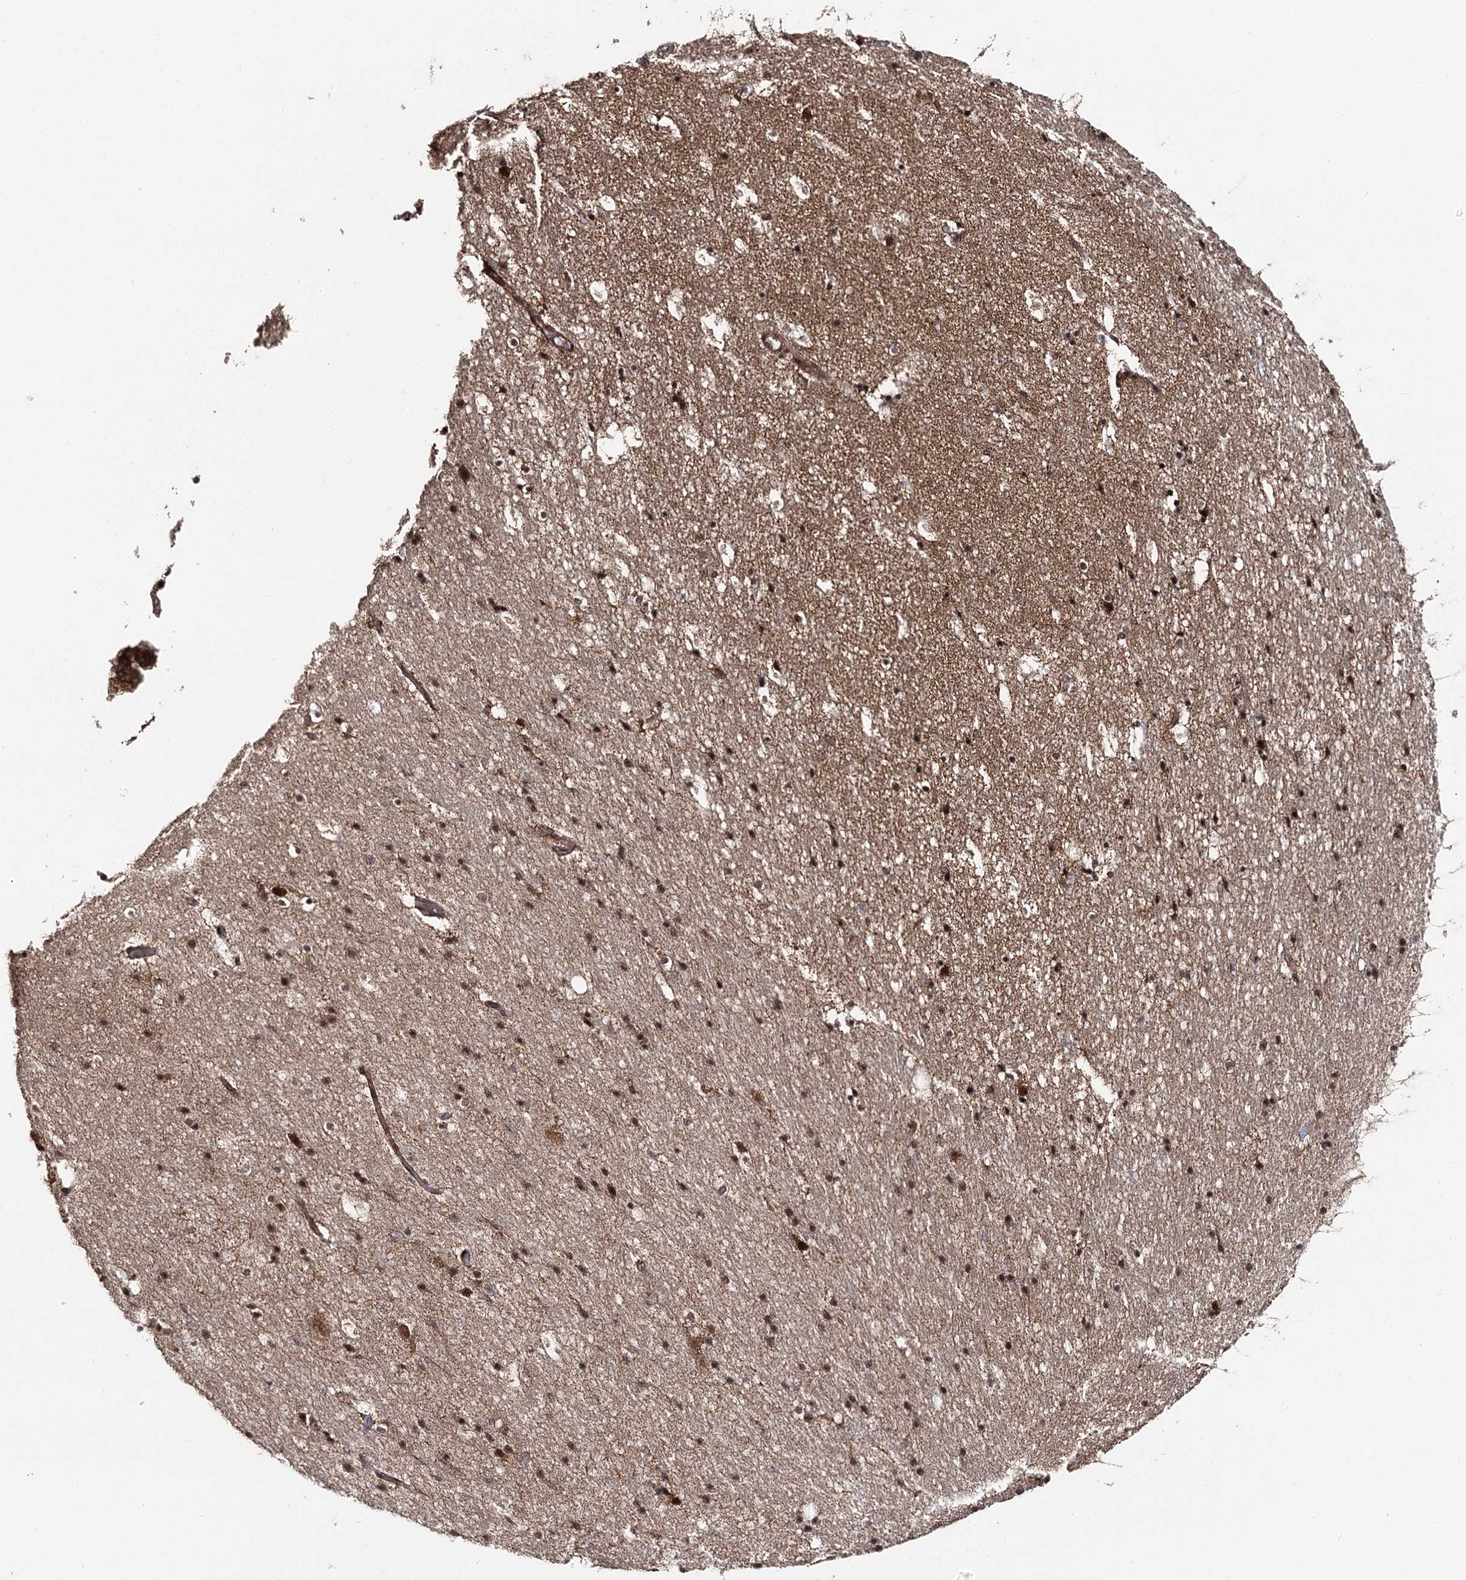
{"staining": {"intensity": "strong", "quantity": "25%-75%", "location": "cytoplasmic/membranous,nuclear"}, "tissue": "hippocampus", "cell_type": "Glial cells", "image_type": "normal", "snomed": [{"axis": "morphology", "description": "Normal tissue, NOS"}, {"axis": "topography", "description": "Hippocampus"}], "caption": "A high amount of strong cytoplasmic/membranous,nuclear staining is present in about 25%-75% of glial cells in unremarkable hippocampus. Immunohistochemistry stains the protein of interest in brown and the nuclei are stained blue.", "gene": "FAM53B", "patient": {"sex": "female", "age": 52}}